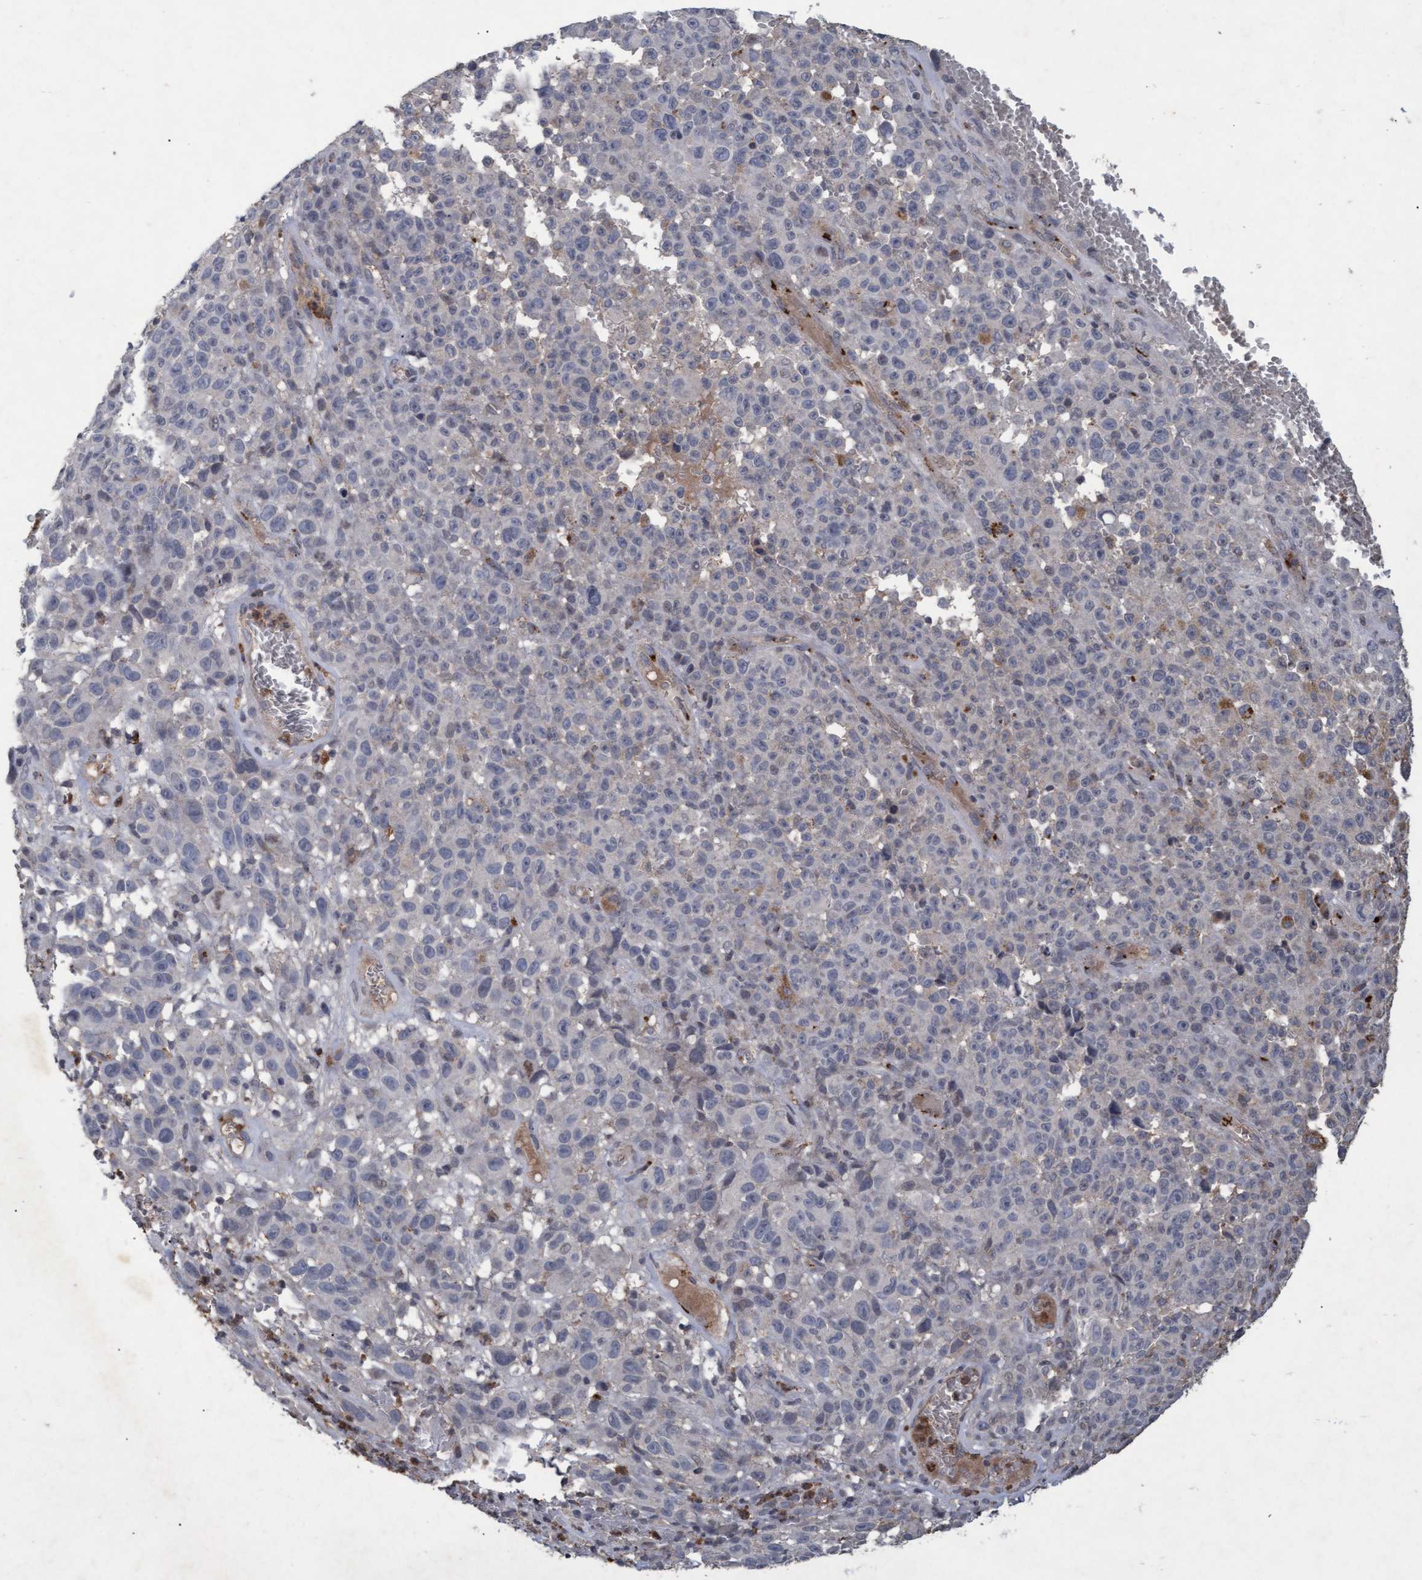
{"staining": {"intensity": "negative", "quantity": "none", "location": "none"}, "tissue": "melanoma", "cell_type": "Tumor cells", "image_type": "cancer", "snomed": [{"axis": "morphology", "description": "Malignant melanoma, NOS"}, {"axis": "topography", "description": "Skin"}], "caption": "Immunohistochemistry image of neoplastic tissue: human malignant melanoma stained with DAB shows no significant protein staining in tumor cells.", "gene": "GALC", "patient": {"sex": "female", "age": 82}}